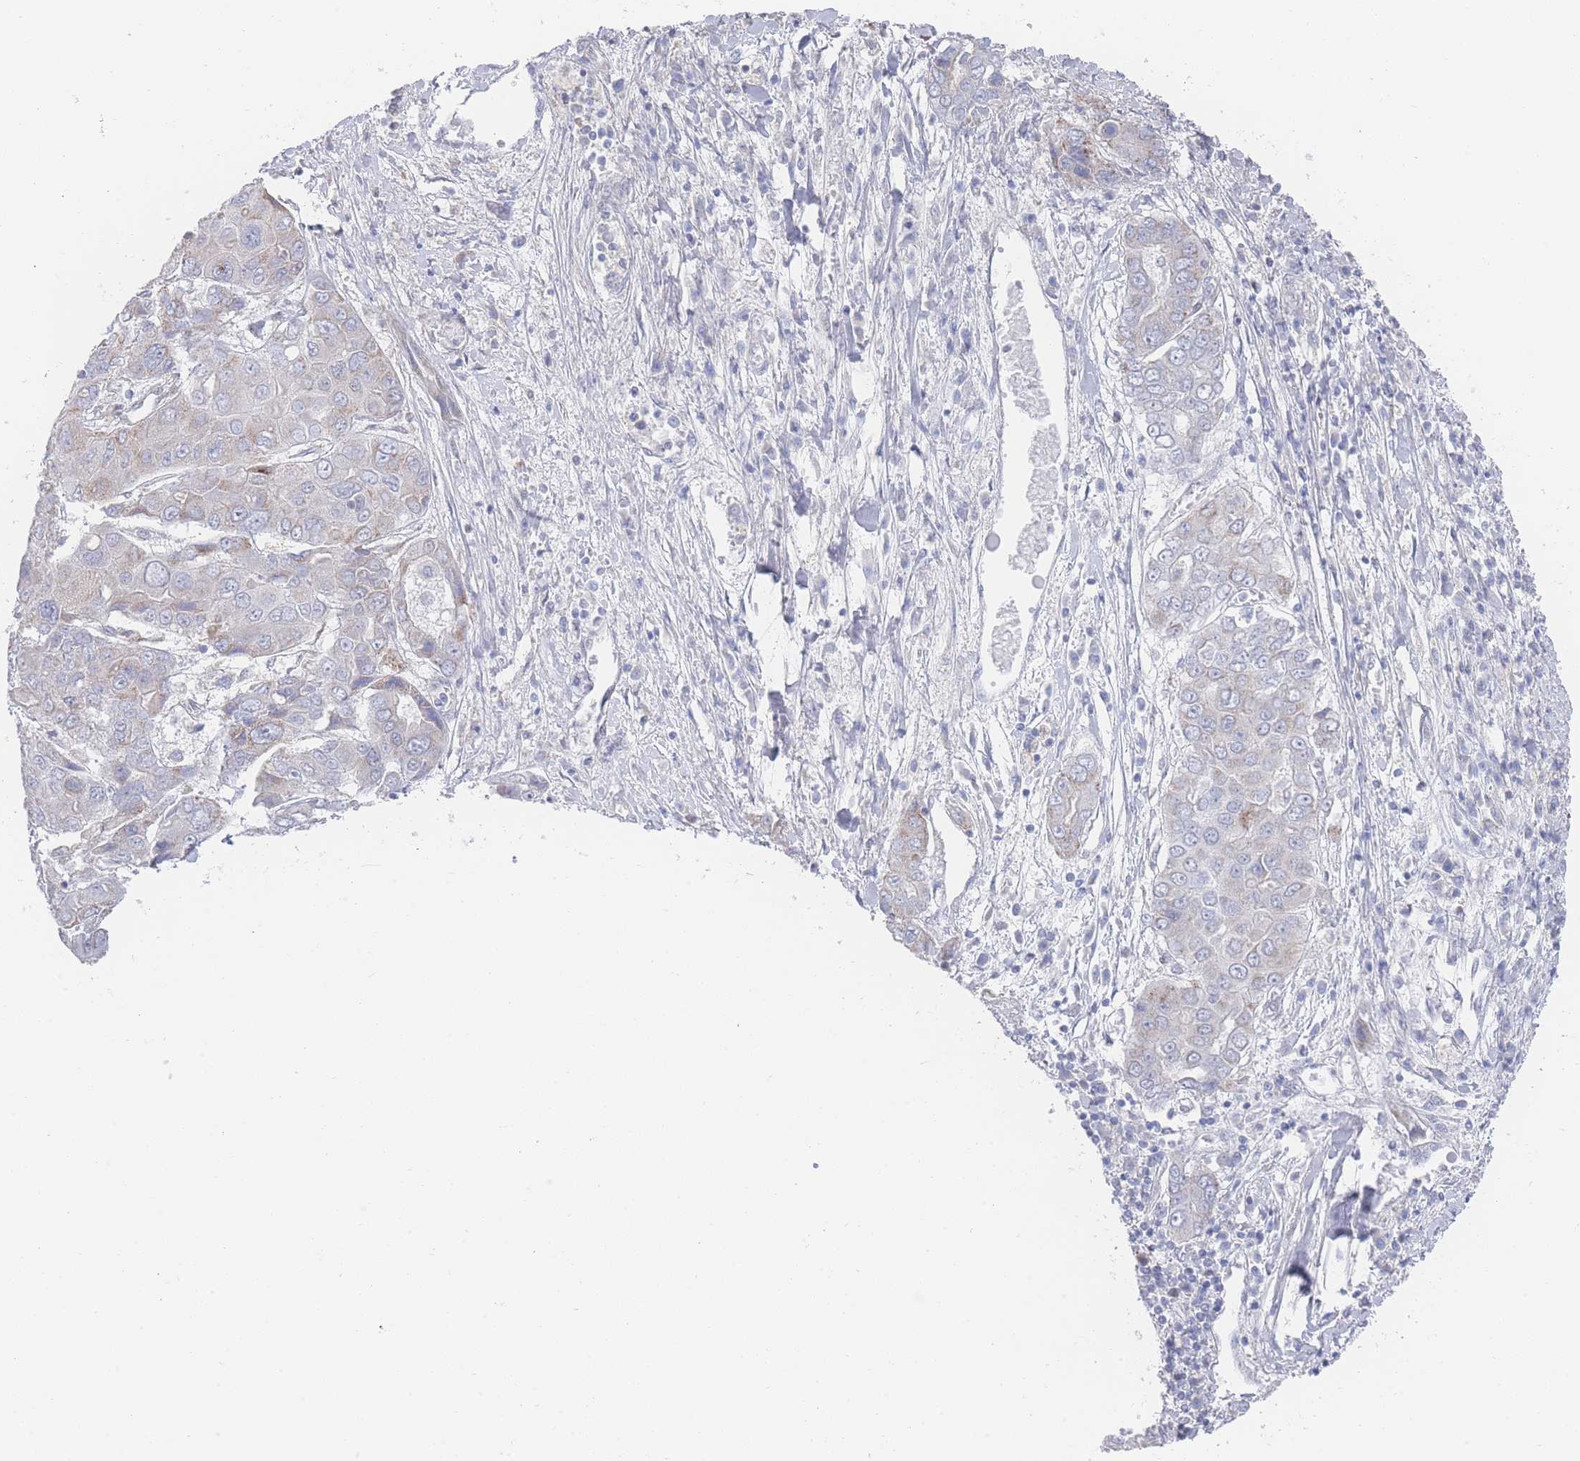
{"staining": {"intensity": "weak", "quantity": "<25%", "location": "cytoplasmic/membranous"}, "tissue": "liver cancer", "cell_type": "Tumor cells", "image_type": "cancer", "snomed": [{"axis": "morphology", "description": "Cholangiocarcinoma"}, {"axis": "topography", "description": "Liver"}], "caption": "IHC of human liver cholangiocarcinoma shows no positivity in tumor cells.", "gene": "ZNF142", "patient": {"sex": "male", "age": 67}}